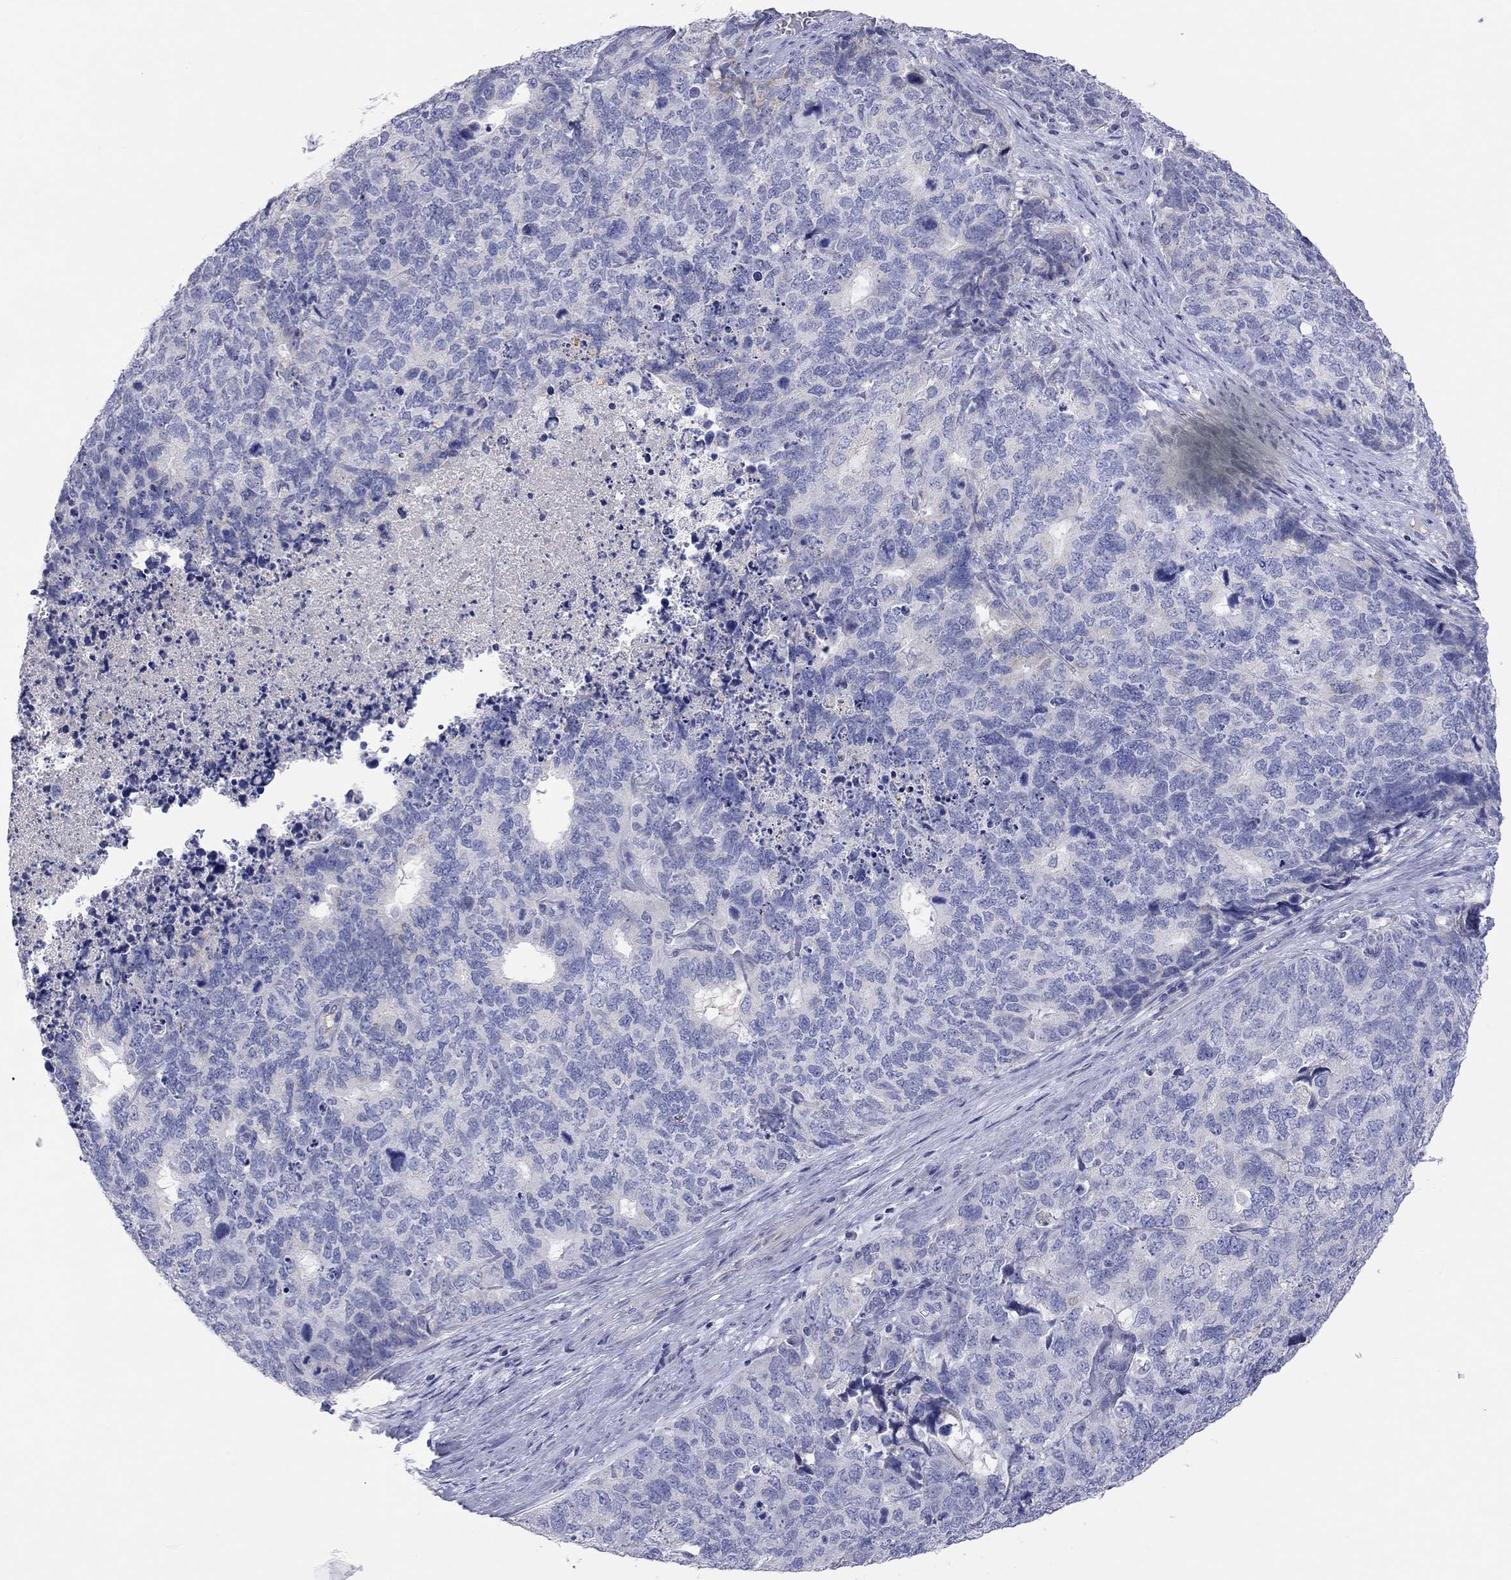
{"staining": {"intensity": "negative", "quantity": "none", "location": "none"}, "tissue": "cervical cancer", "cell_type": "Tumor cells", "image_type": "cancer", "snomed": [{"axis": "morphology", "description": "Squamous cell carcinoma, NOS"}, {"axis": "topography", "description": "Cervix"}], "caption": "IHC photomicrograph of cervical squamous cell carcinoma stained for a protein (brown), which shows no positivity in tumor cells.", "gene": "ST7L", "patient": {"sex": "female", "age": 63}}